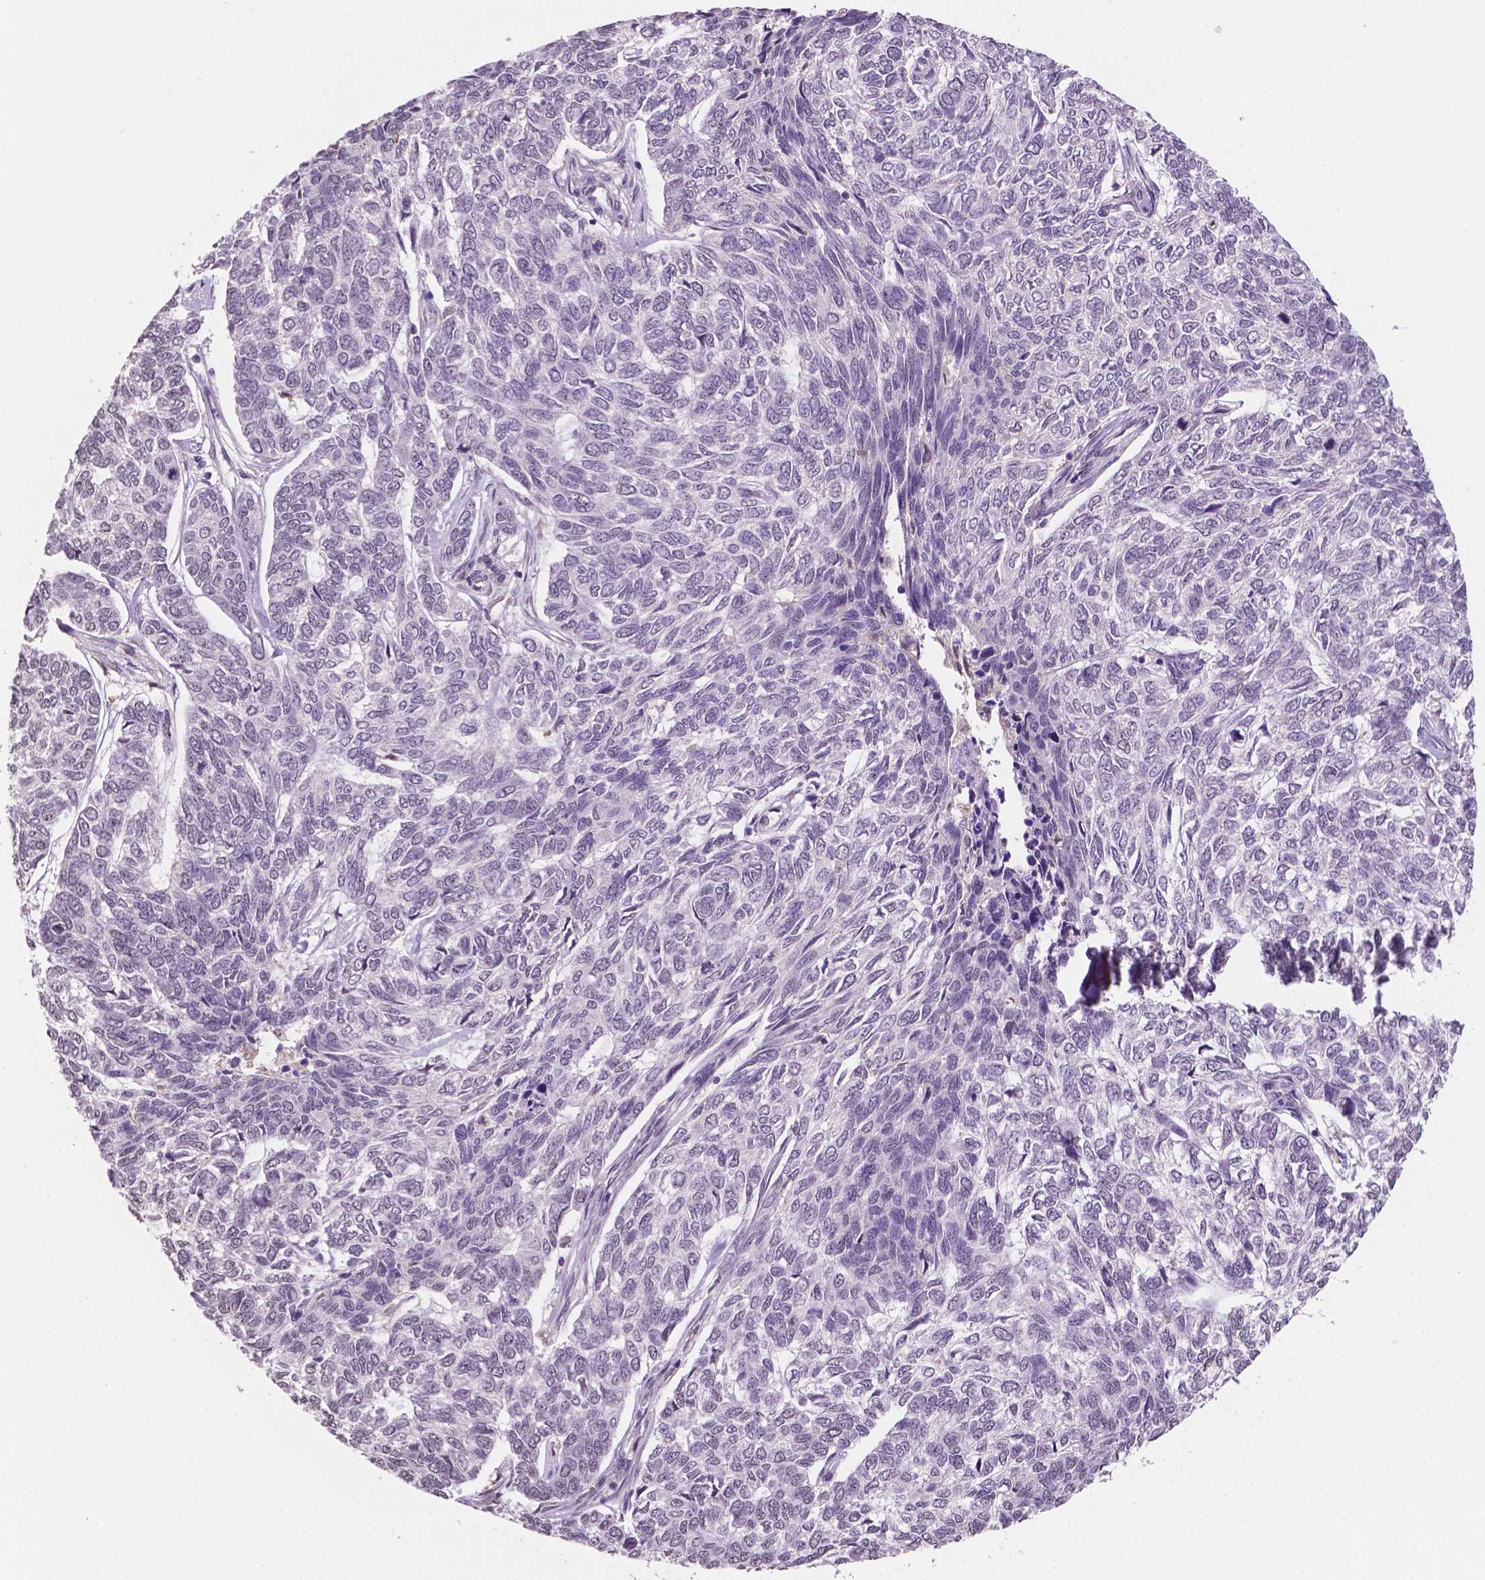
{"staining": {"intensity": "negative", "quantity": "none", "location": "none"}, "tissue": "skin cancer", "cell_type": "Tumor cells", "image_type": "cancer", "snomed": [{"axis": "morphology", "description": "Basal cell carcinoma"}, {"axis": "topography", "description": "Skin"}], "caption": "DAB (3,3'-diaminobenzidine) immunohistochemical staining of skin cancer demonstrates no significant positivity in tumor cells.", "gene": "SHLD3", "patient": {"sex": "female", "age": 65}}